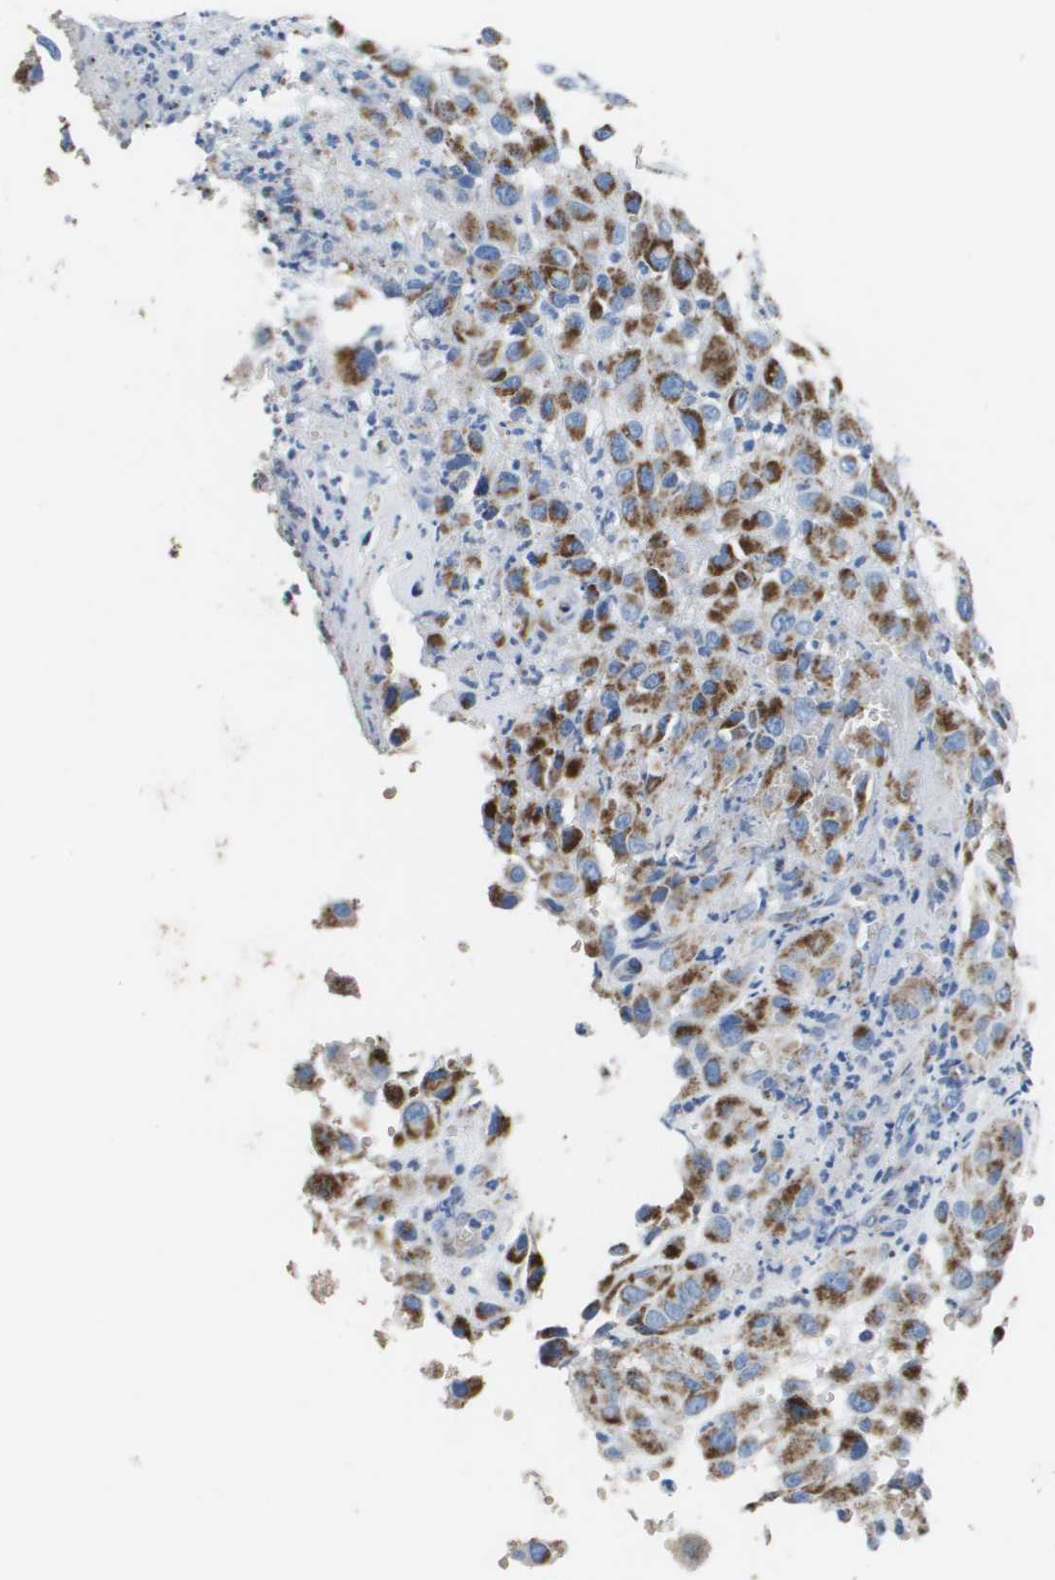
{"staining": {"intensity": "strong", "quantity": ">75%", "location": "cytoplasmic/membranous"}, "tissue": "melanoma", "cell_type": "Tumor cells", "image_type": "cancer", "snomed": [{"axis": "morphology", "description": "Malignant melanoma, NOS"}, {"axis": "topography", "description": "Skin"}], "caption": "Melanoma tissue exhibits strong cytoplasmic/membranous positivity in about >75% of tumor cells, visualized by immunohistochemistry.", "gene": "ATP5F1B", "patient": {"sex": "female", "age": 21}}